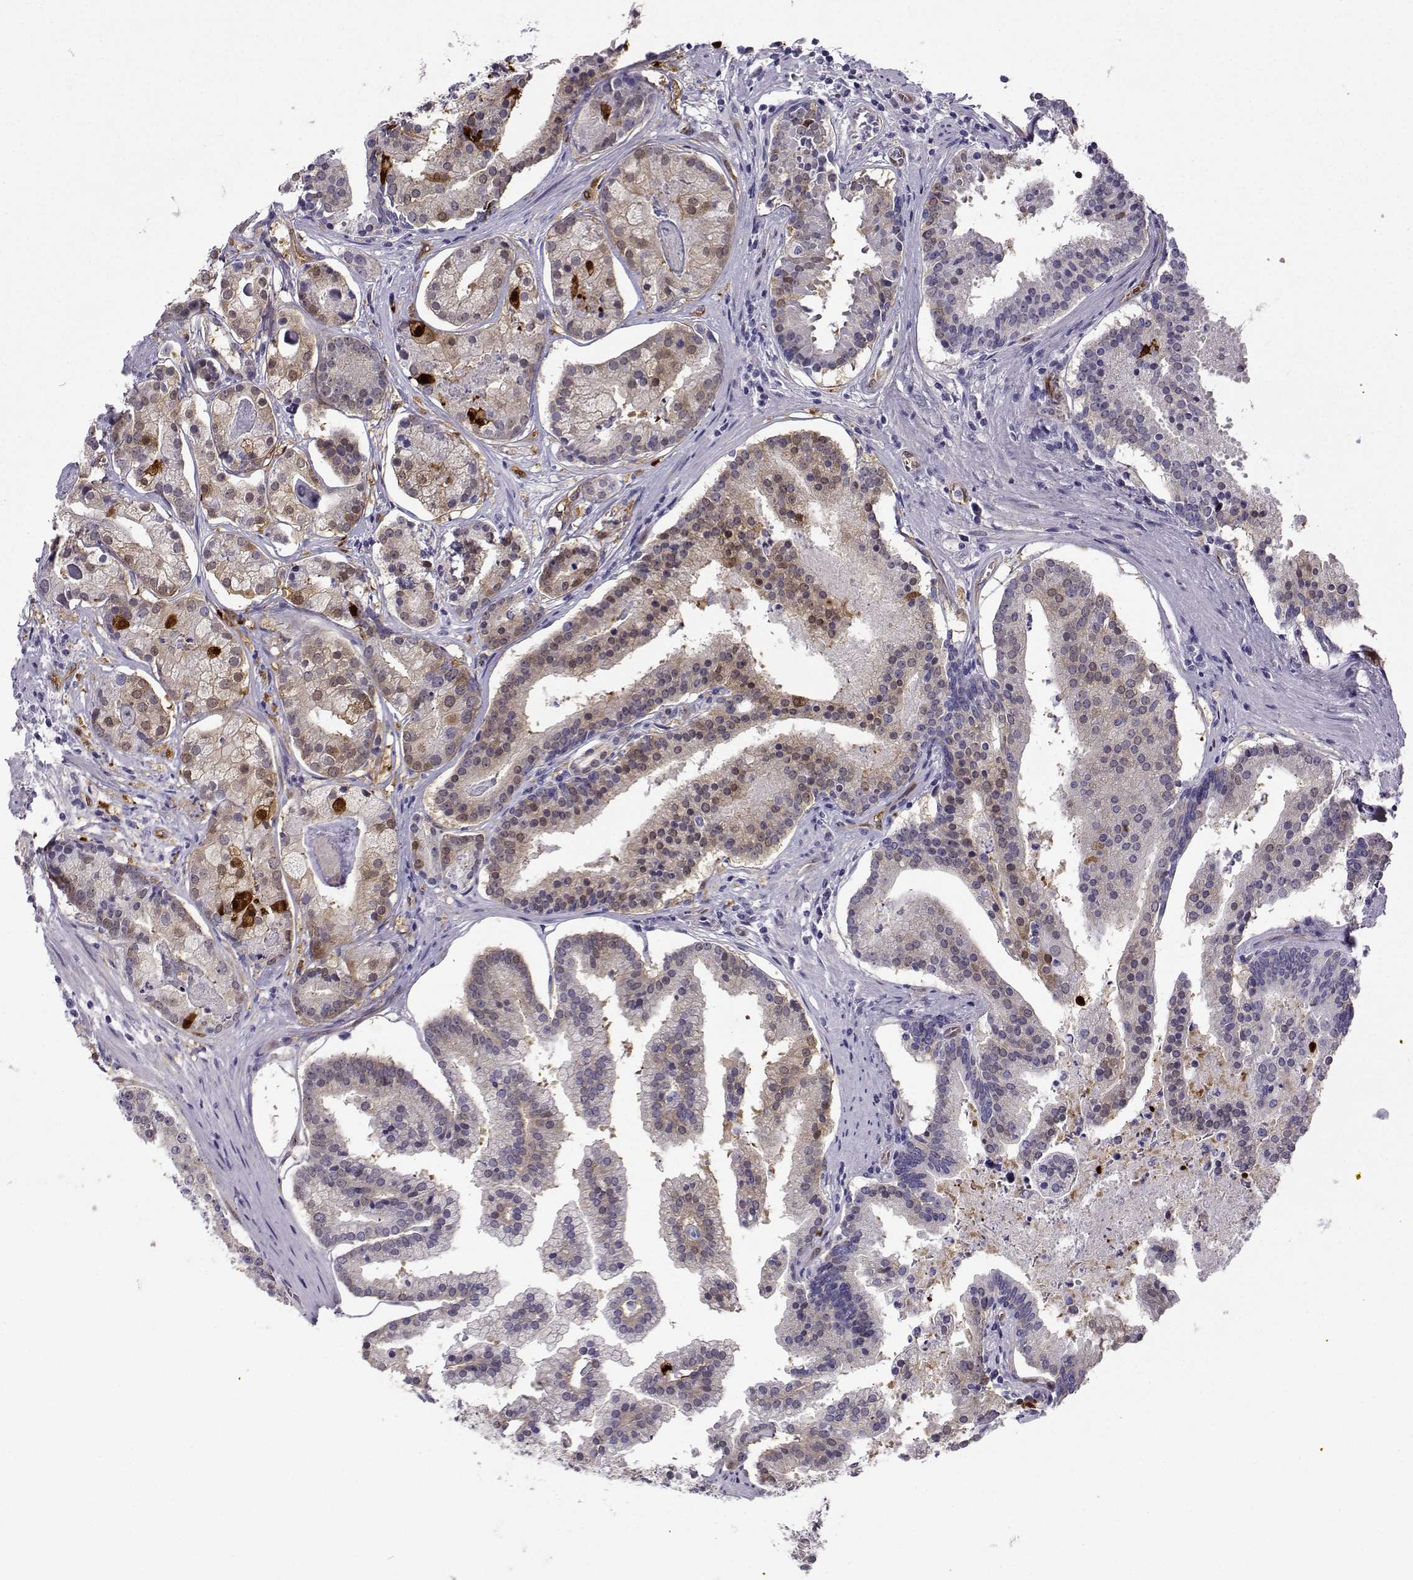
{"staining": {"intensity": "strong", "quantity": "<25%", "location": "cytoplasmic/membranous"}, "tissue": "prostate cancer", "cell_type": "Tumor cells", "image_type": "cancer", "snomed": [{"axis": "morphology", "description": "Adenocarcinoma, NOS"}, {"axis": "topography", "description": "Prostate and seminal vesicle, NOS"}, {"axis": "topography", "description": "Prostate"}], "caption": "An IHC micrograph of tumor tissue is shown. Protein staining in brown labels strong cytoplasmic/membranous positivity in prostate cancer within tumor cells.", "gene": "NQO1", "patient": {"sex": "male", "age": 44}}